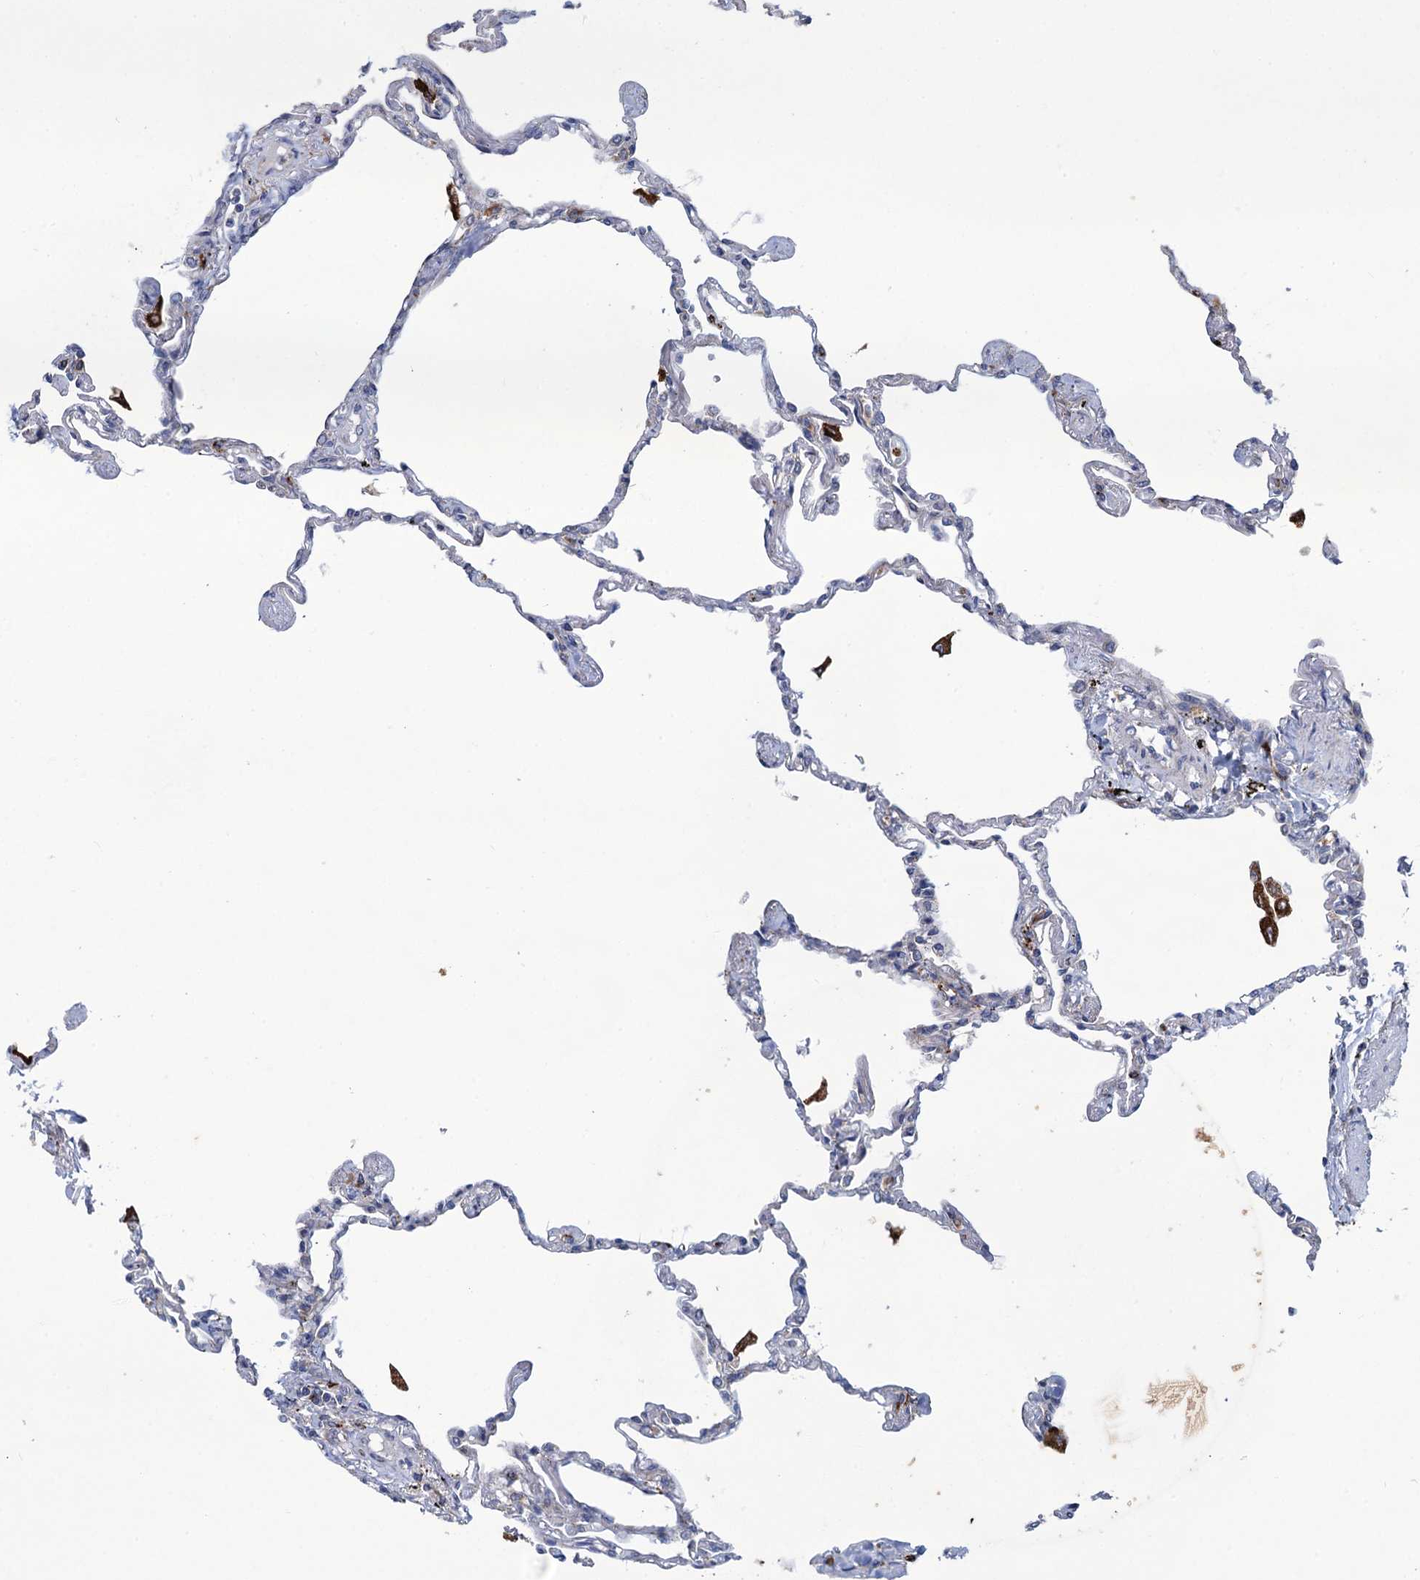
{"staining": {"intensity": "negative", "quantity": "none", "location": "none"}, "tissue": "lung", "cell_type": "Alveolar cells", "image_type": "normal", "snomed": [{"axis": "morphology", "description": "Normal tissue, NOS"}, {"axis": "topography", "description": "Lung"}], "caption": "An immunohistochemistry (IHC) histopathology image of unremarkable lung is shown. There is no staining in alveolar cells of lung. (Brightfield microscopy of DAB immunohistochemistry (IHC) at high magnification).", "gene": "ANKS3", "patient": {"sex": "female", "age": 67}}